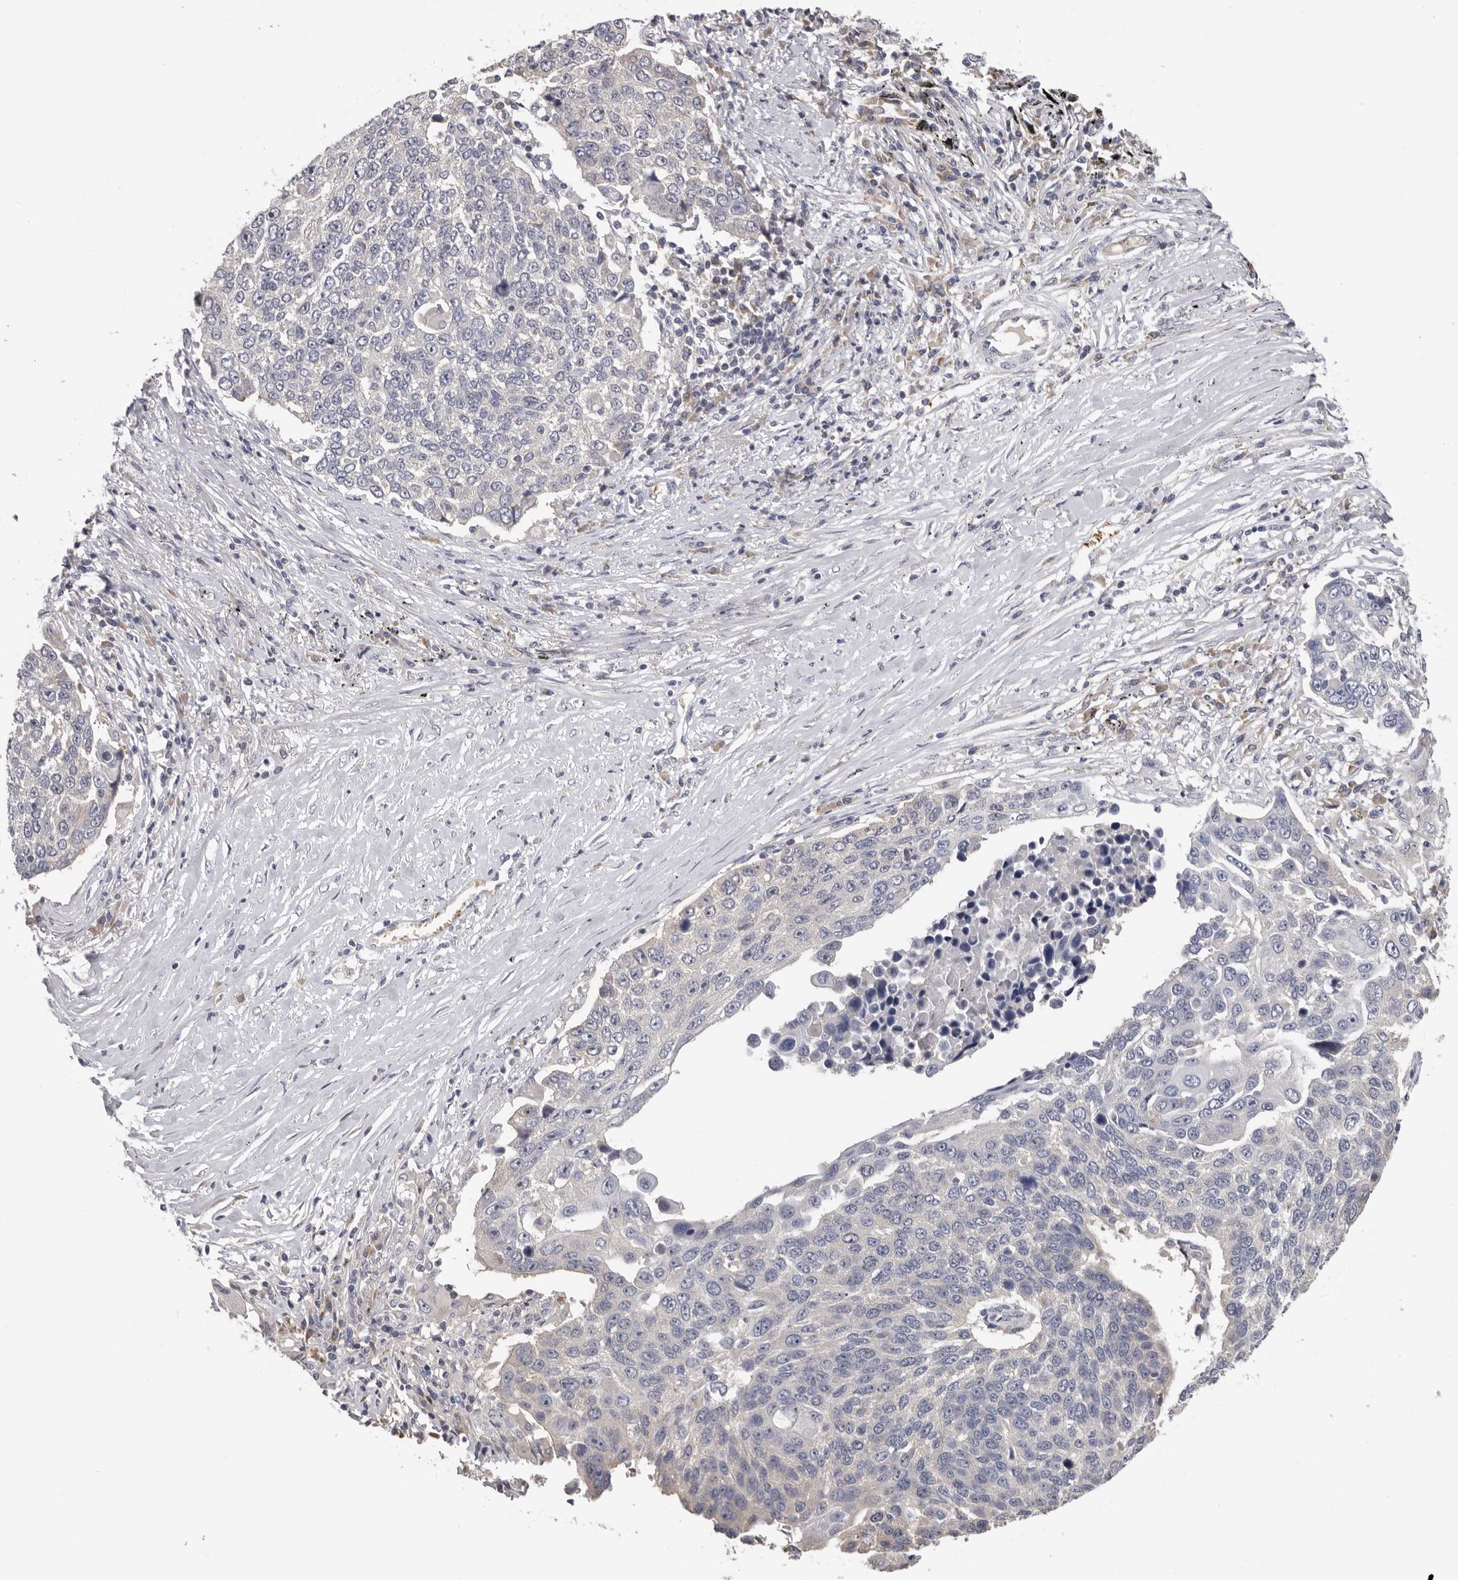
{"staining": {"intensity": "negative", "quantity": "none", "location": "none"}, "tissue": "lung cancer", "cell_type": "Tumor cells", "image_type": "cancer", "snomed": [{"axis": "morphology", "description": "Squamous cell carcinoma, NOS"}, {"axis": "topography", "description": "Lung"}], "caption": "Photomicrograph shows no protein expression in tumor cells of squamous cell carcinoma (lung) tissue. (Brightfield microscopy of DAB (3,3'-diaminobenzidine) immunohistochemistry (IHC) at high magnification).", "gene": "KIF2B", "patient": {"sex": "male", "age": 66}}